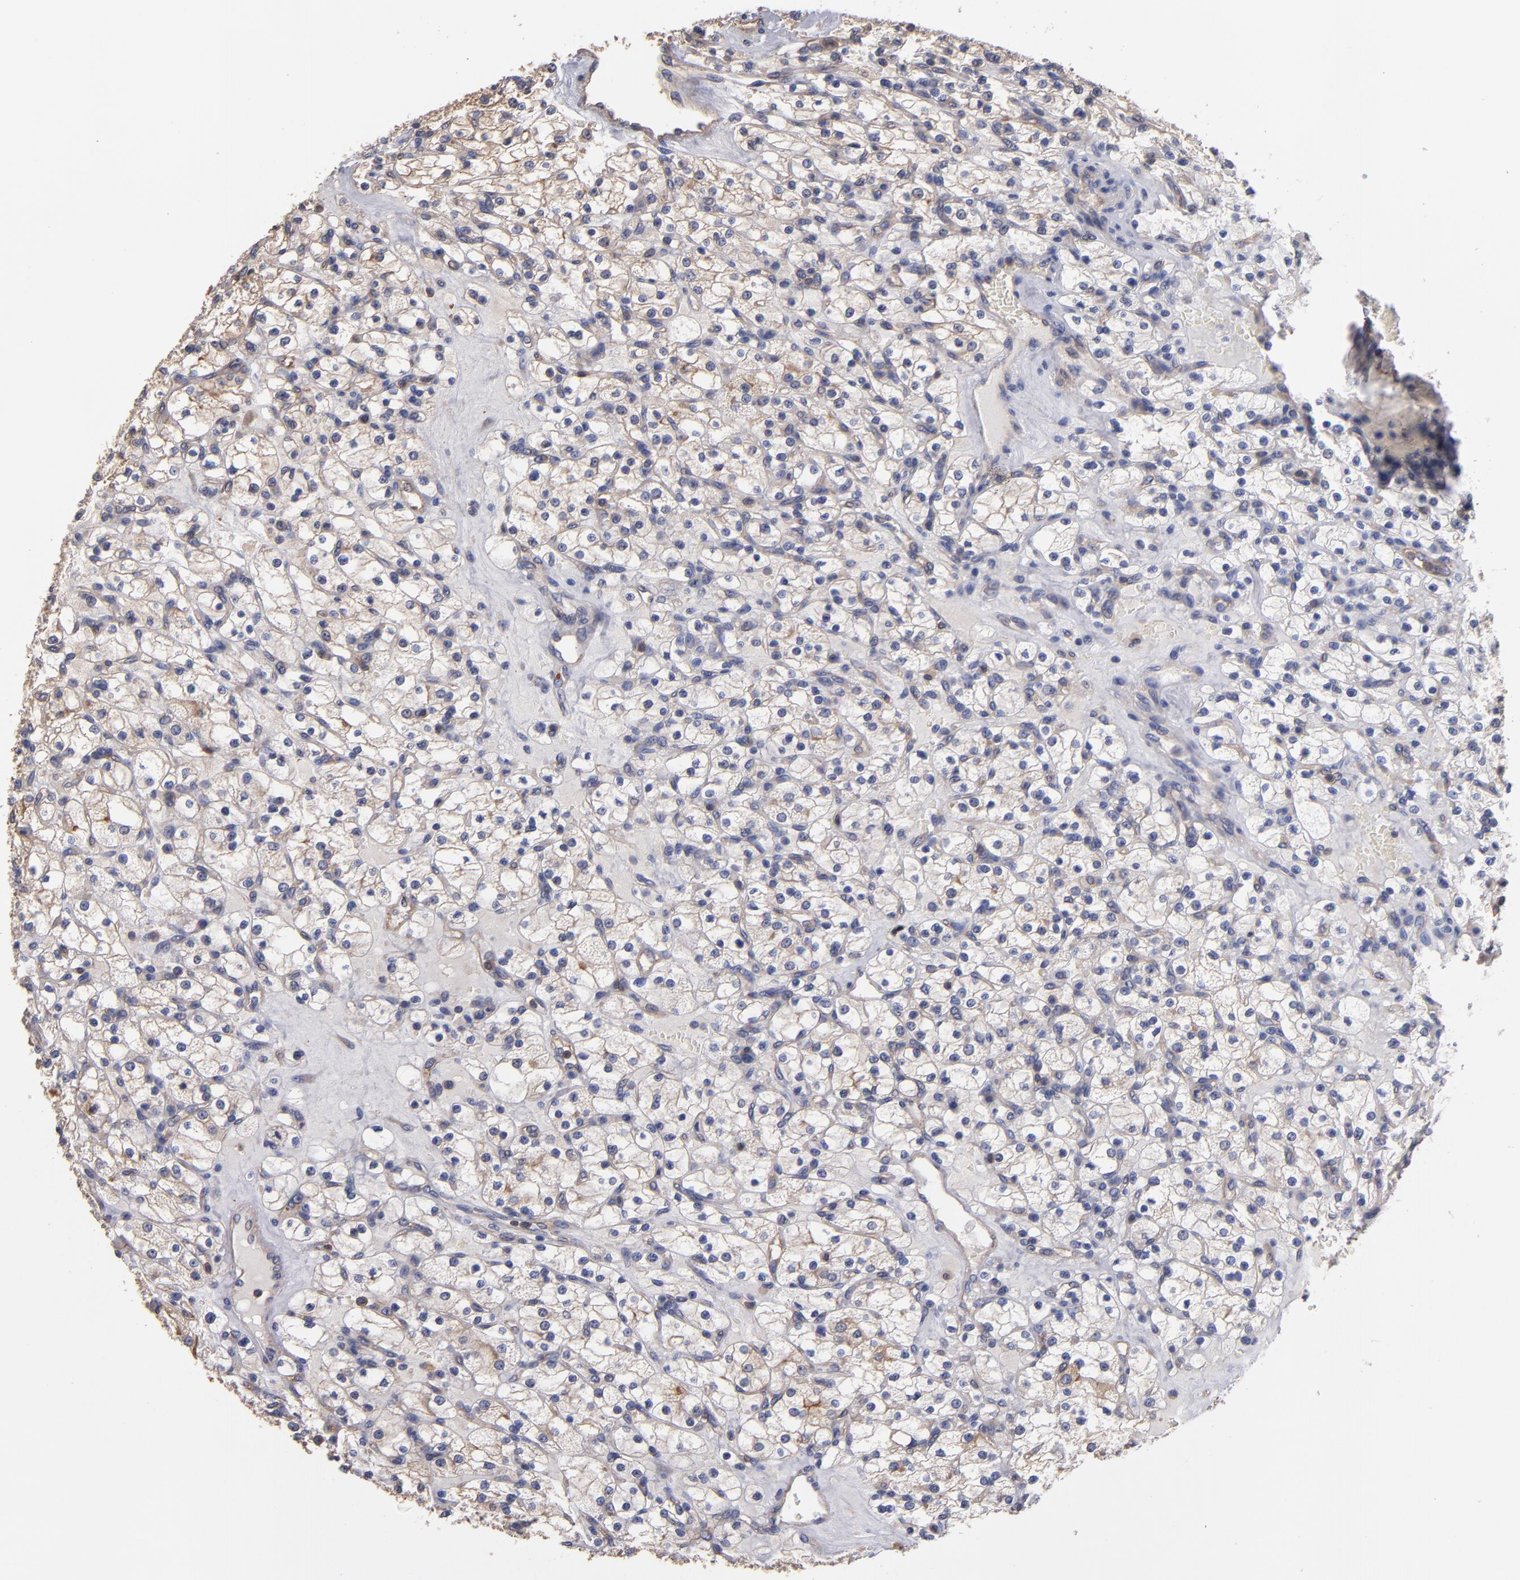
{"staining": {"intensity": "weak", "quantity": "<25%", "location": "cytoplasmic/membranous"}, "tissue": "renal cancer", "cell_type": "Tumor cells", "image_type": "cancer", "snomed": [{"axis": "morphology", "description": "Adenocarcinoma, NOS"}, {"axis": "topography", "description": "Kidney"}], "caption": "IHC of renal cancer demonstrates no expression in tumor cells.", "gene": "ESYT2", "patient": {"sex": "female", "age": 83}}